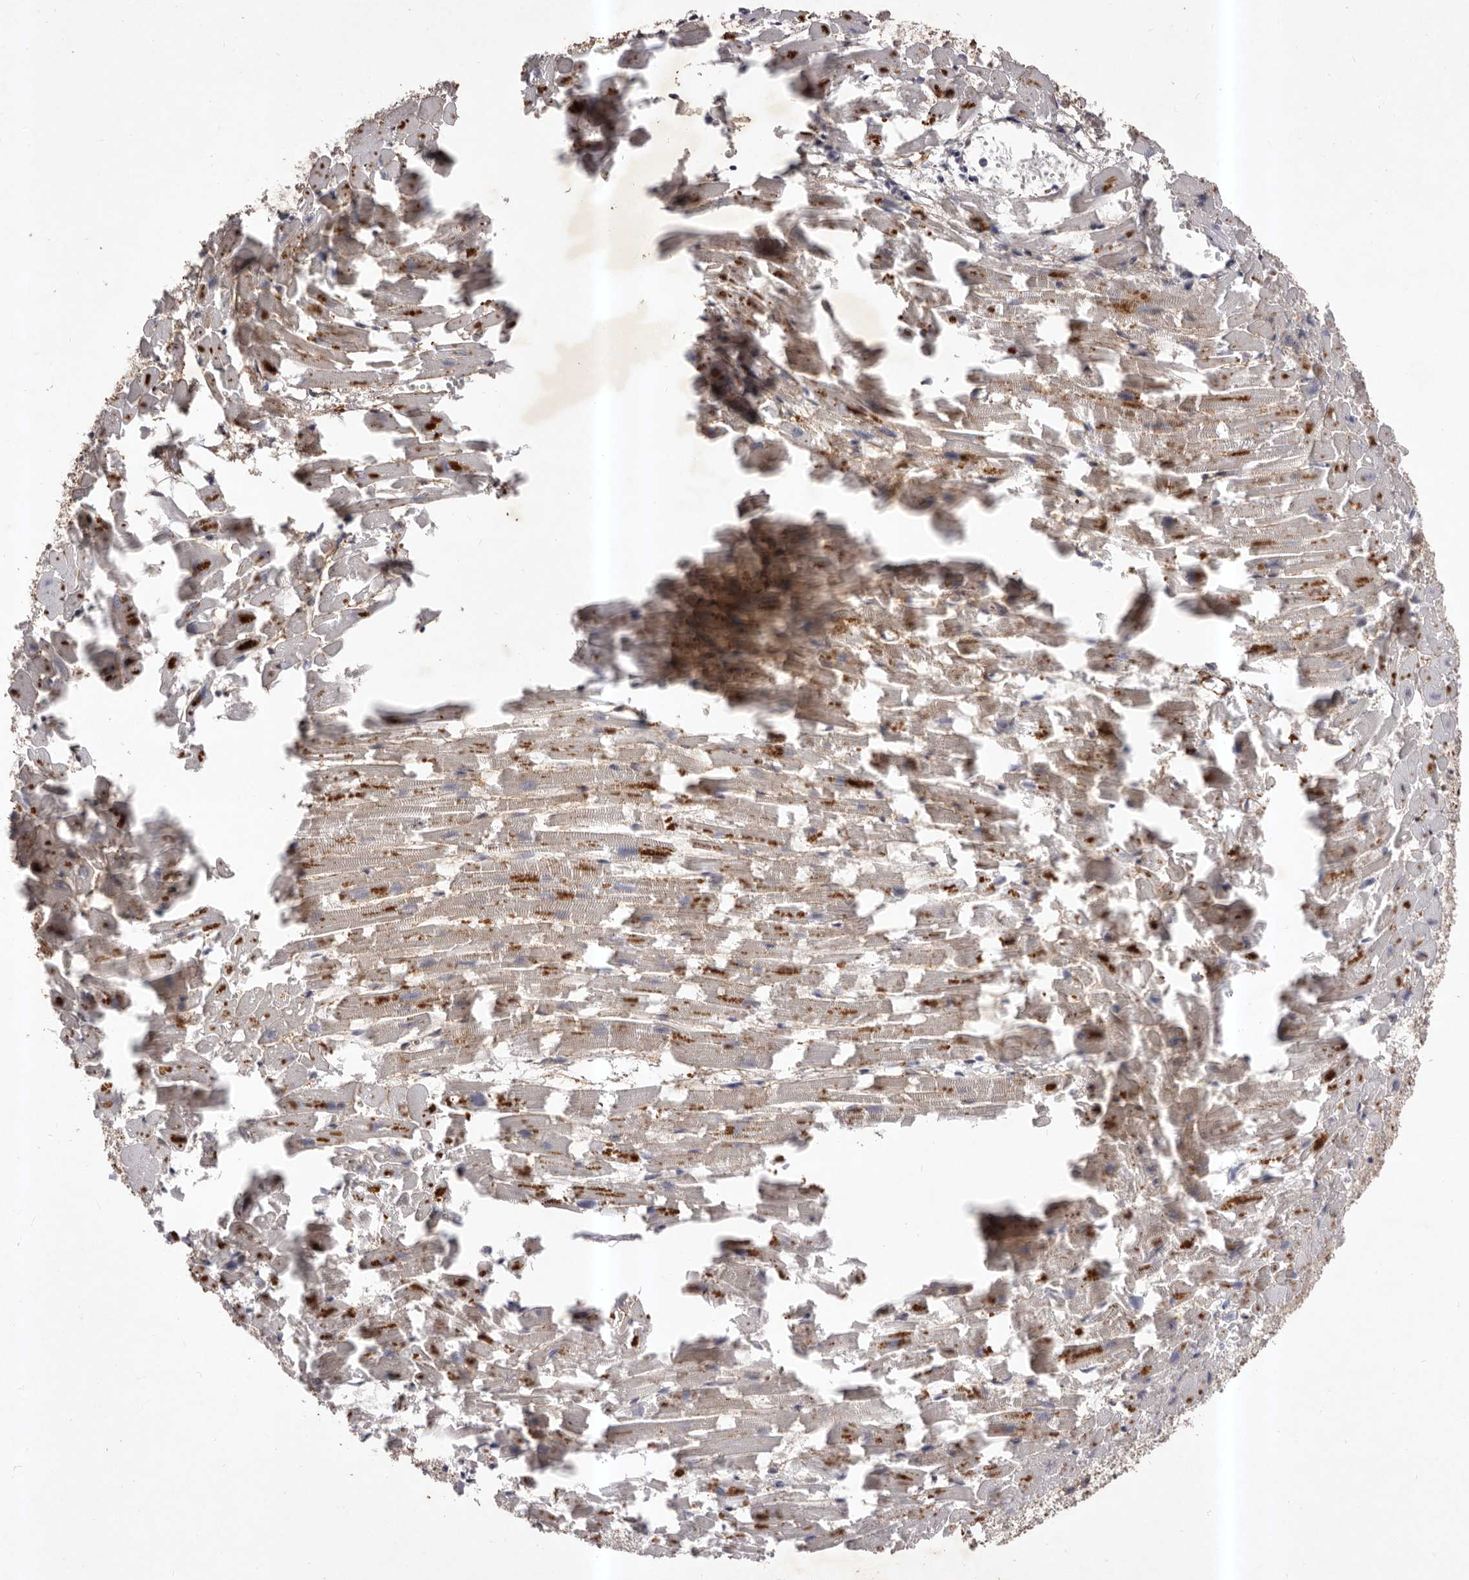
{"staining": {"intensity": "moderate", "quantity": "<25%", "location": "cytoplasmic/membranous"}, "tissue": "heart muscle", "cell_type": "Cardiomyocytes", "image_type": "normal", "snomed": [{"axis": "morphology", "description": "Normal tissue, NOS"}, {"axis": "topography", "description": "Heart"}], "caption": "Protein analysis of unremarkable heart muscle displays moderate cytoplasmic/membranous expression in approximately <25% of cardiomyocytes. (Brightfield microscopy of DAB IHC at high magnification).", "gene": "HBS1L", "patient": {"sex": "female", "age": 64}}